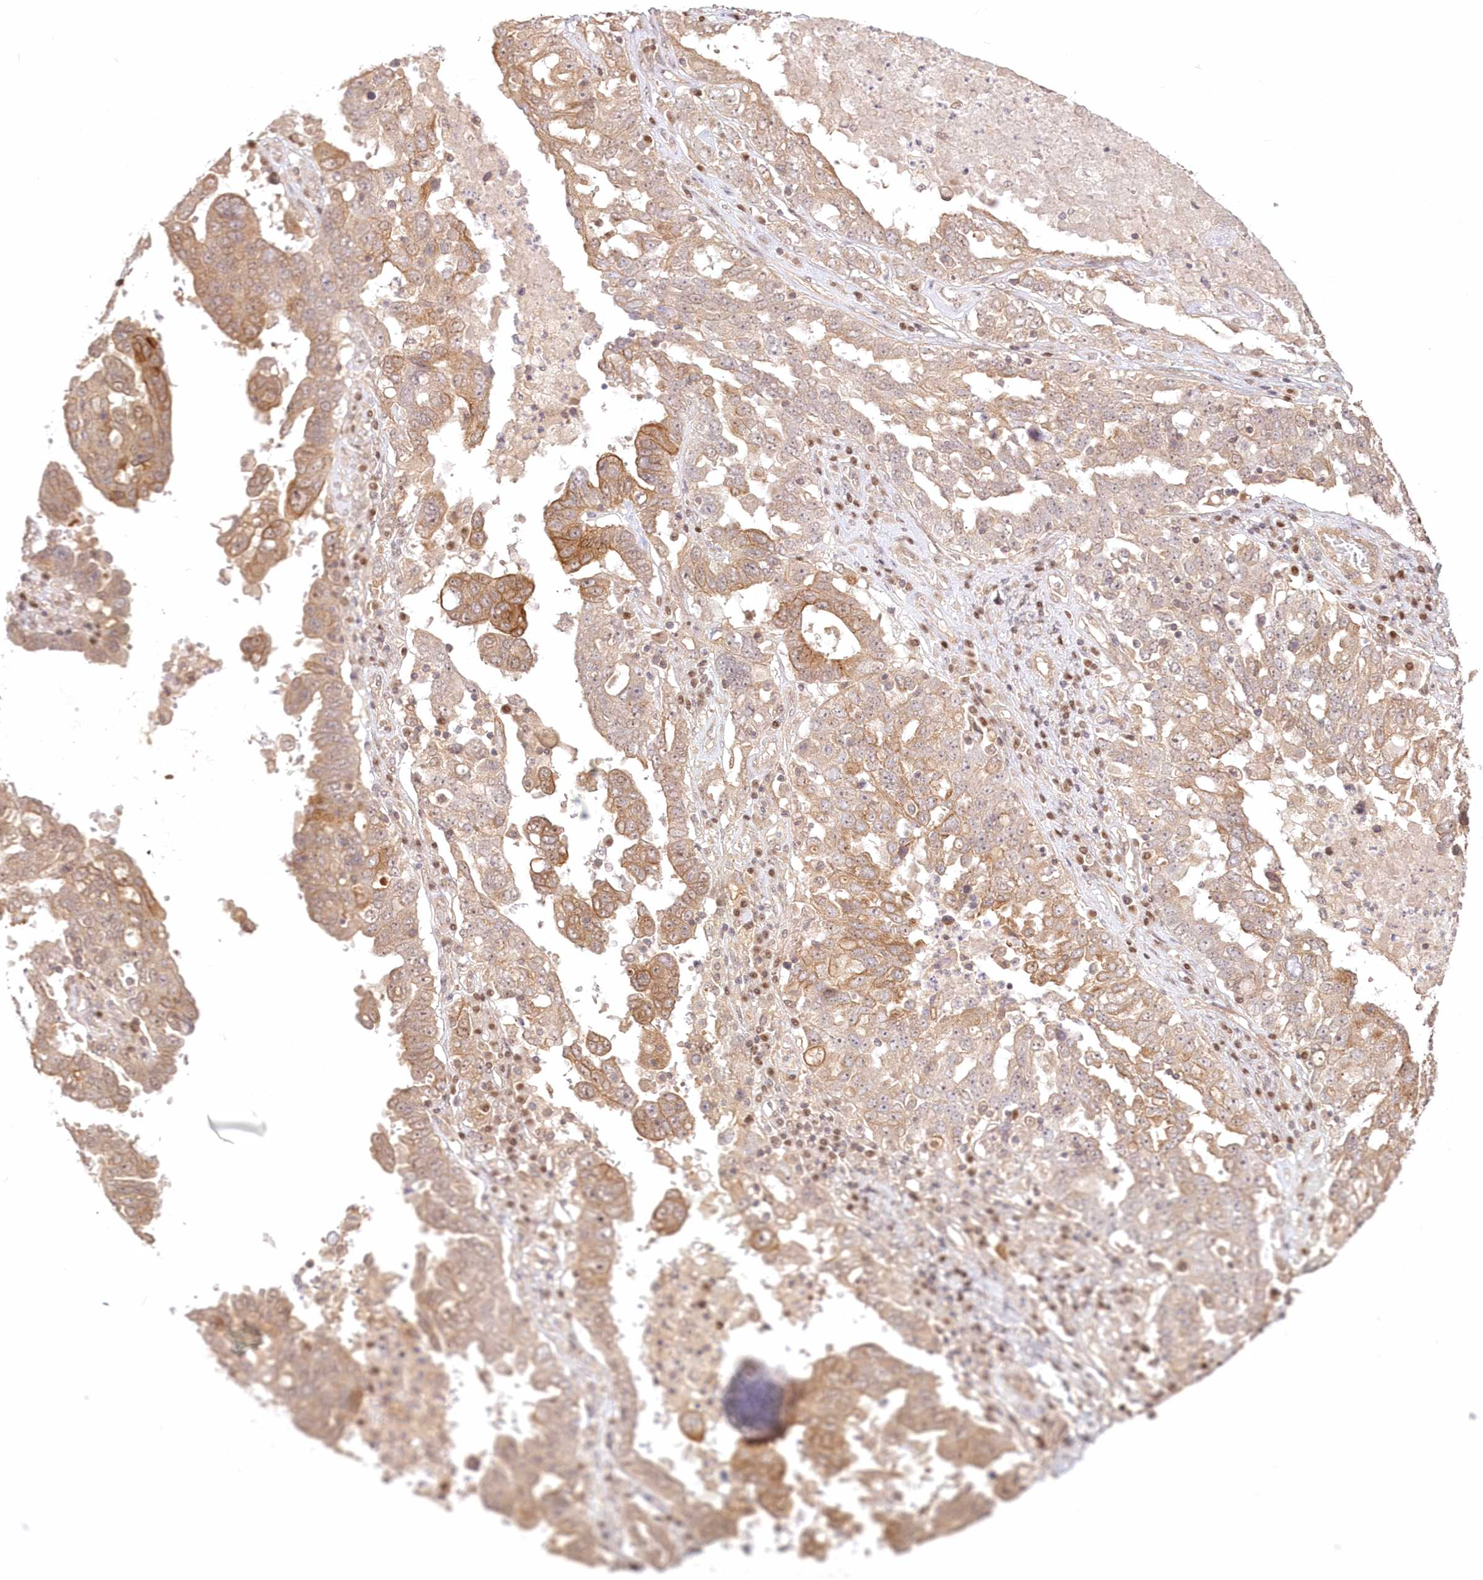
{"staining": {"intensity": "moderate", "quantity": "25%-75%", "location": "cytoplasmic/membranous"}, "tissue": "ovarian cancer", "cell_type": "Tumor cells", "image_type": "cancer", "snomed": [{"axis": "morphology", "description": "Carcinoma, endometroid"}, {"axis": "topography", "description": "Ovary"}], "caption": "A photomicrograph of ovarian cancer (endometroid carcinoma) stained for a protein shows moderate cytoplasmic/membranous brown staining in tumor cells. (DAB (3,3'-diaminobenzidine) IHC, brown staining for protein, blue staining for nuclei).", "gene": "KIAA0232", "patient": {"sex": "female", "age": 62}}